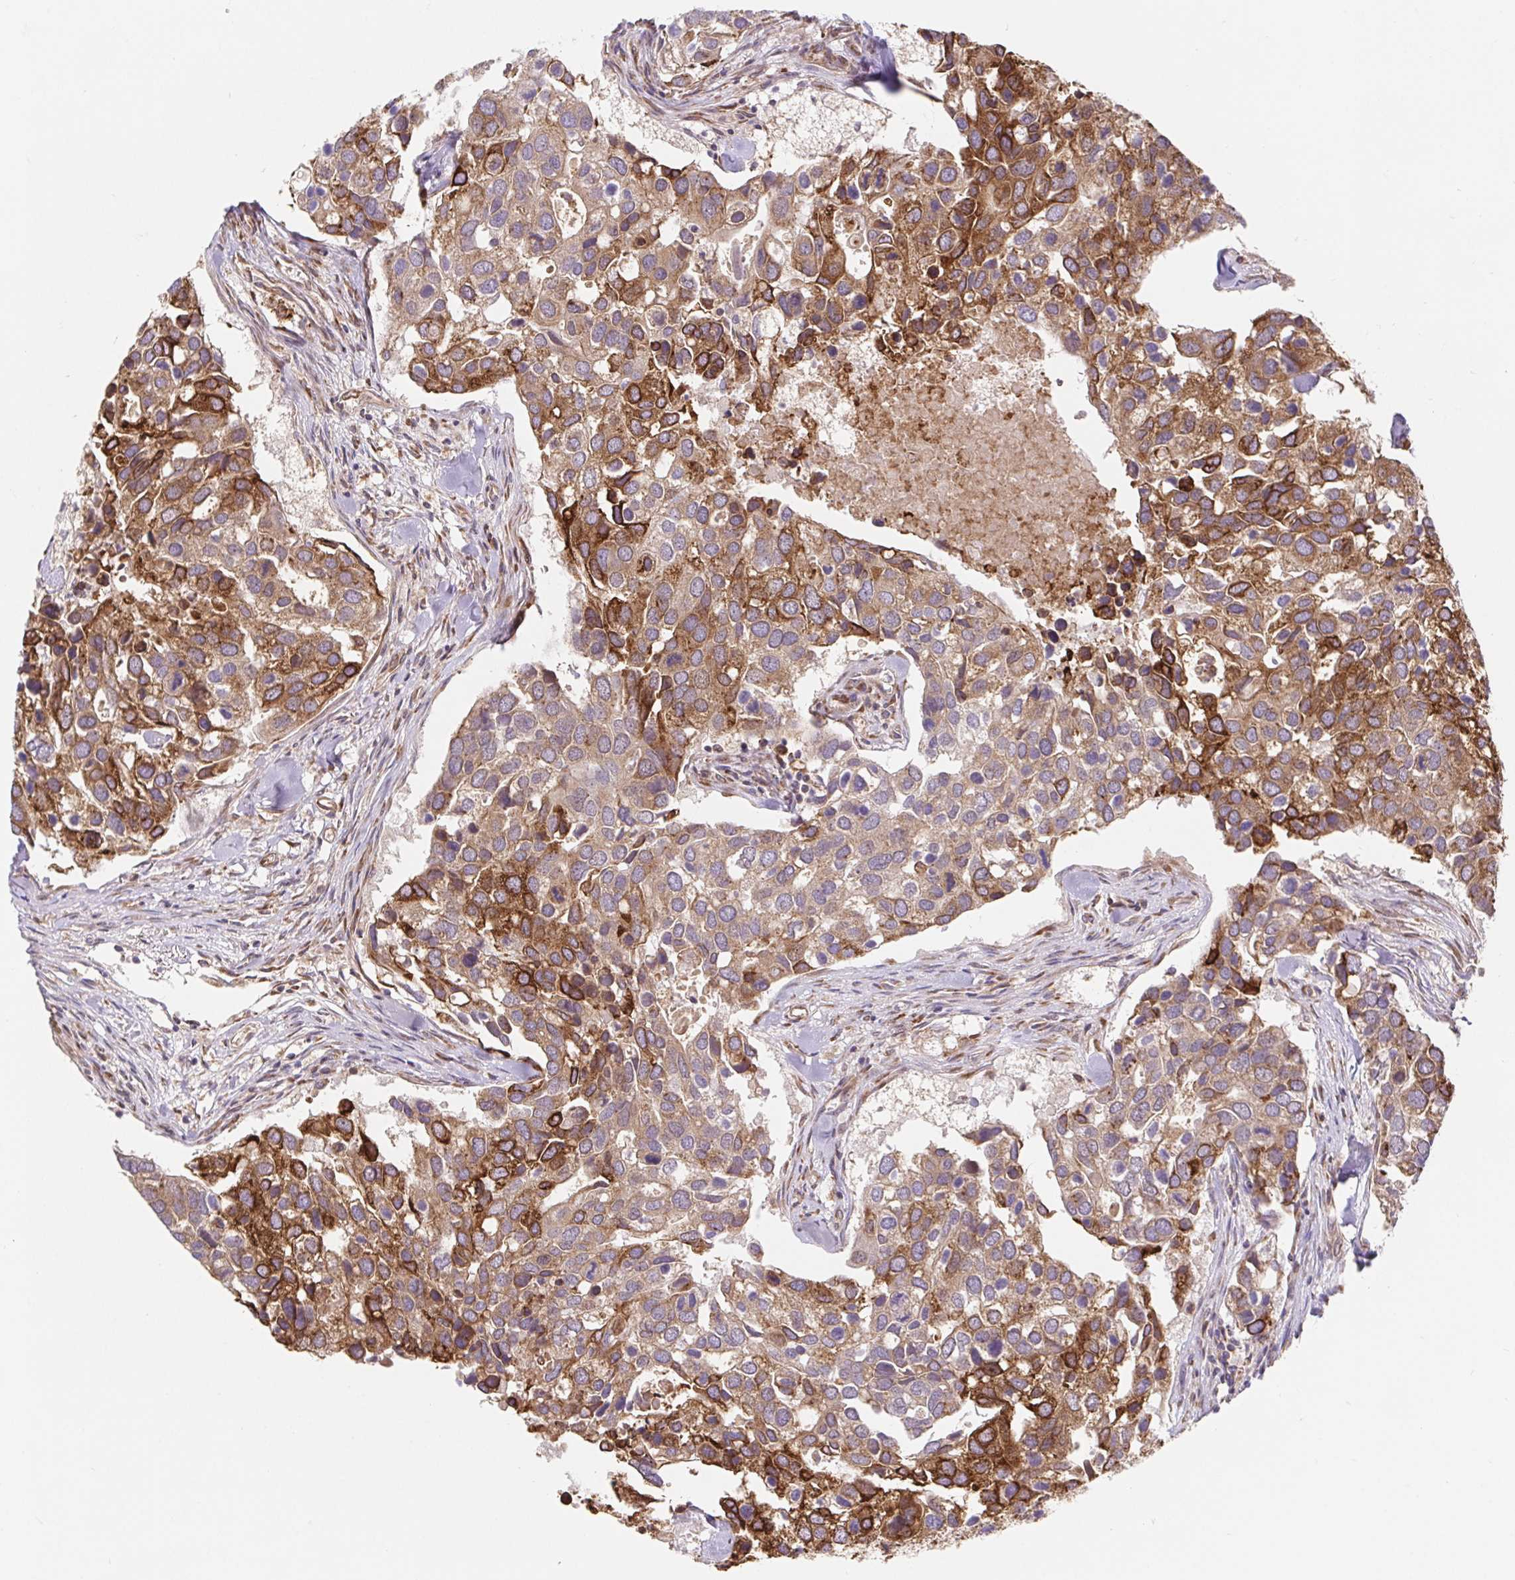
{"staining": {"intensity": "moderate", "quantity": ">75%", "location": "cytoplasmic/membranous"}, "tissue": "breast cancer", "cell_type": "Tumor cells", "image_type": "cancer", "snomed": [{"axis": "morphology", "description": "Duct carcinoma"}, {"axis": "topography", "description": "Breast"}], "caption": "Immunohistochemistry (IHC) histopathology image of neoplastic tissue: human breast cancer (invasive ductal carcinoma) stained using immunohistochemistry (IHC) displays medium levels of moderate protein expression localized specifically in the cytoplasmic/membranous of tumor cells, appearing as a cytoplasmic/membranous brown color.", "gene": "LYPD5", "patient": {"sex": "female", "age": 83}}